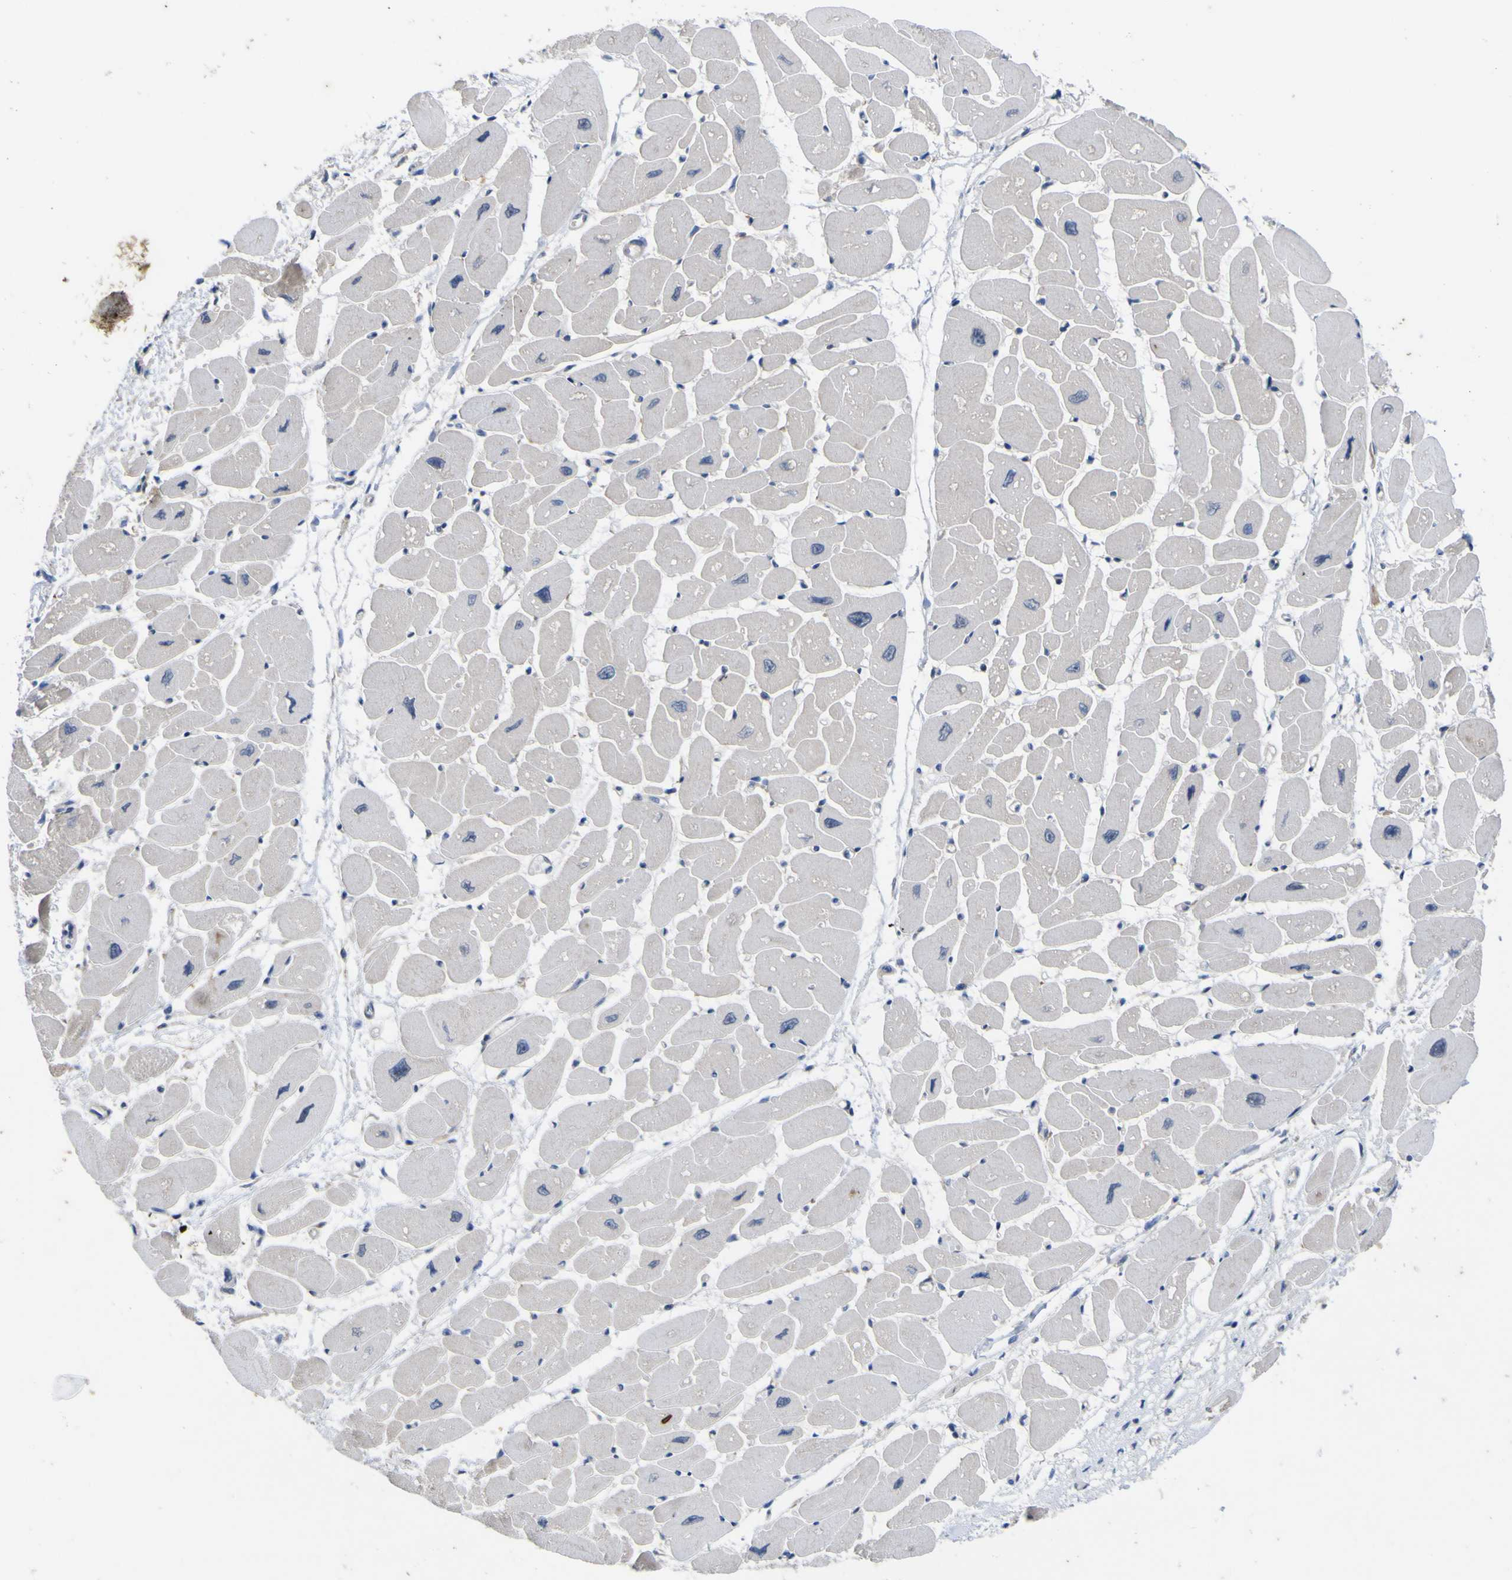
{"staining": {"intensity": "weak", "quantity": "<25%", "location": "cytoplasmic/membranous"}, "tissue": "heart muscle", "cell_type": "Cardiomyocytes", "image_type": "normal", "snomed": [{"axis": "morphology", "description": "Normal tissue, NOS"}, {"axis": "topography", "description": "Heart"}], "caption": "DAB immunohistochemical staining of benign human heart muscle demonstrates no significant expression in cardiomyocytes.", "gene": "TNFRSF11A", "patient": {"sex": "female", "age": 54}}